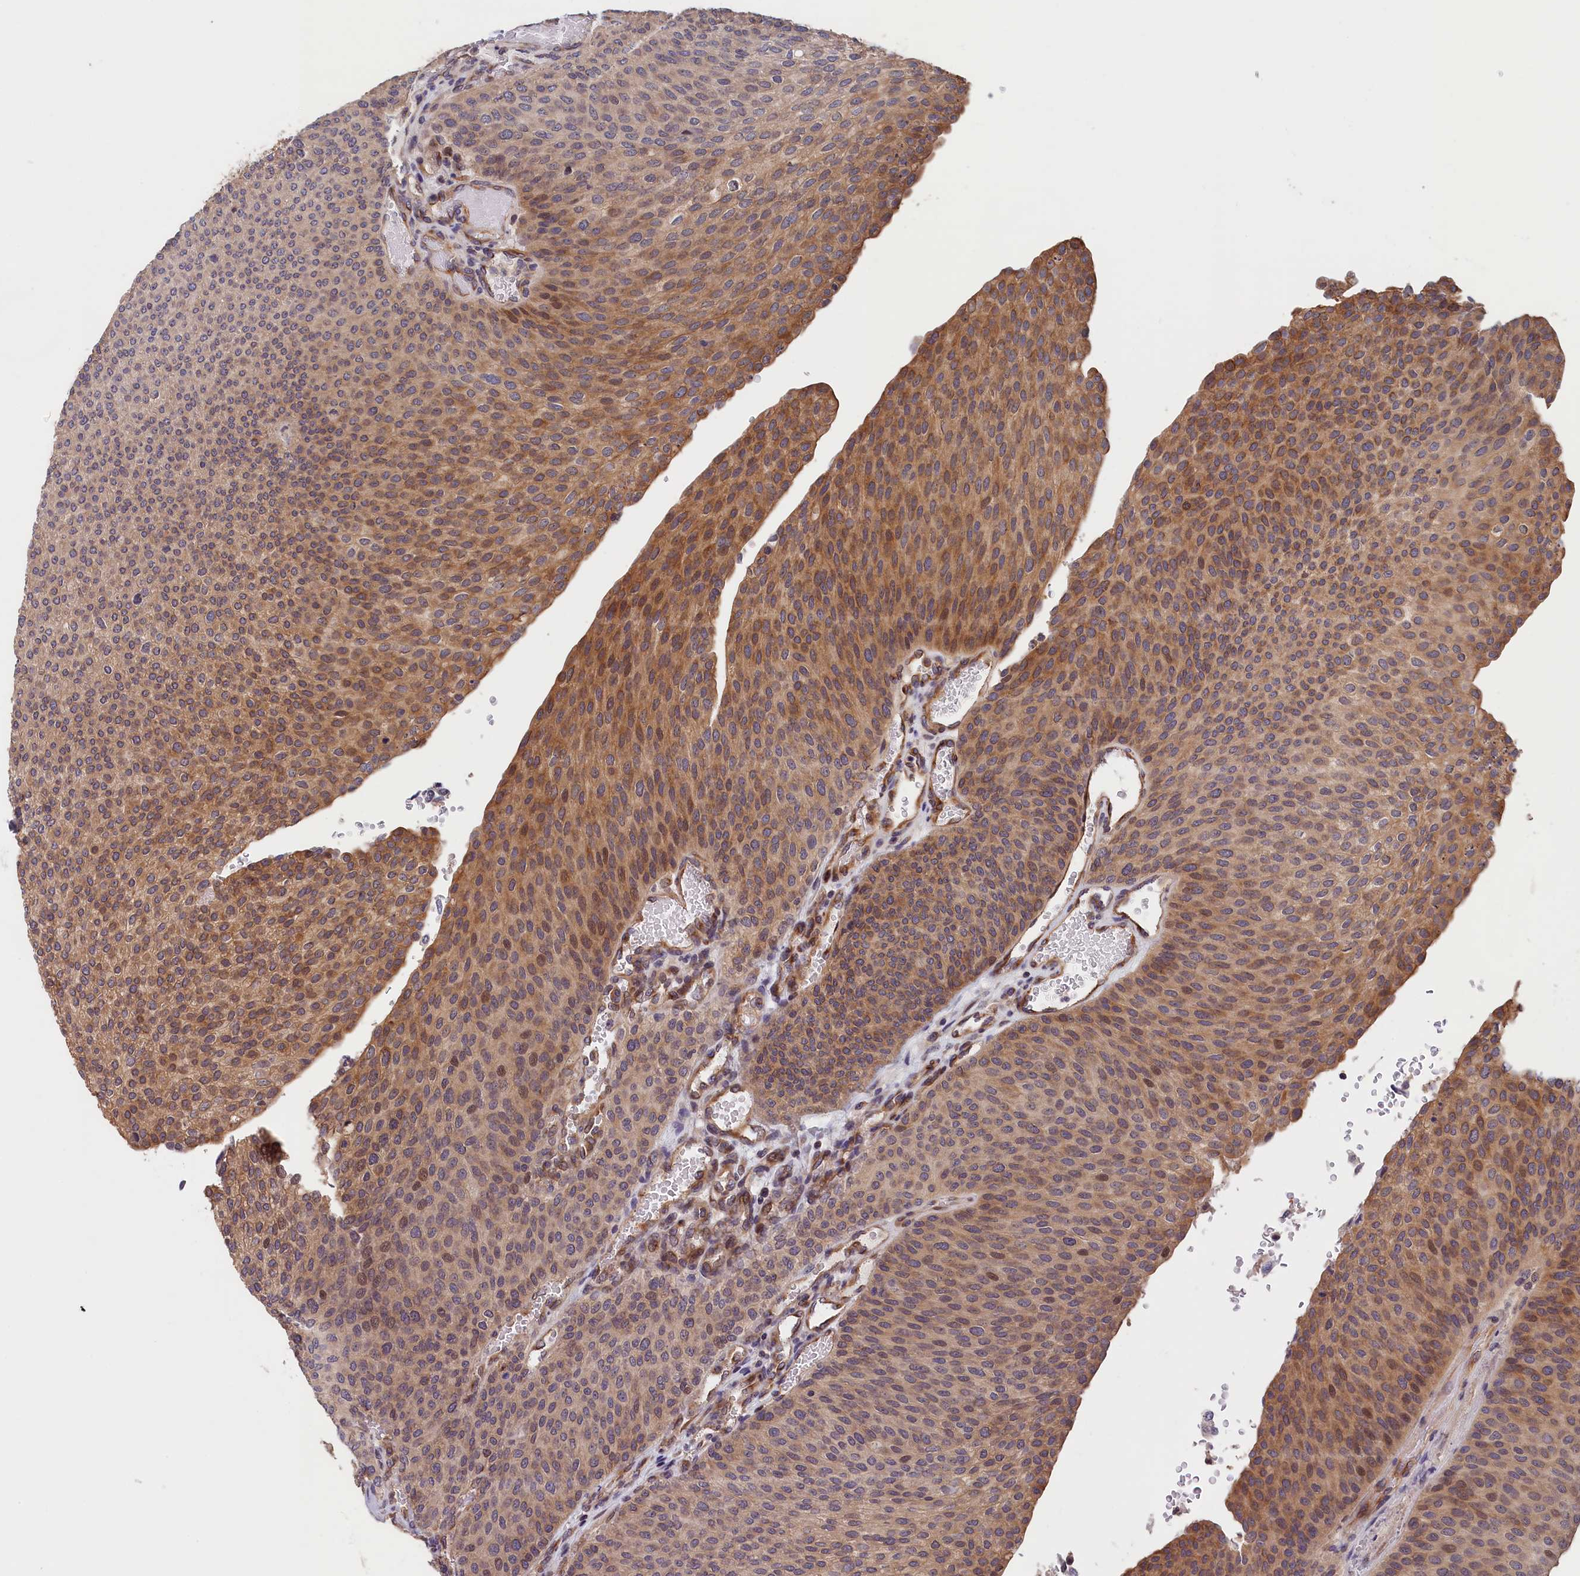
{"staining": {"intensity": "moderate", "quantity": "25%-75%", "location": "cytoplasmic/membranous,nuclear"}, "tissue": "urothelial cancer", "cell_type": "Tumor cells", "image_type": "cancer", "snomed": [{"axis": "morphology", "description": "Urothelial carcinoma, High grade"}, {"axis": "topography", "description": "Urinary bladder"}], "caption": "Protein expression analysis of high-grade urothelial carcinoma exhibits moderate cytoplasmic/membranous and nuclear staining in about 25%-75% of tumor cells.", "gene": "TMEM116", "patient": {"sex": "female", "age": 79}}